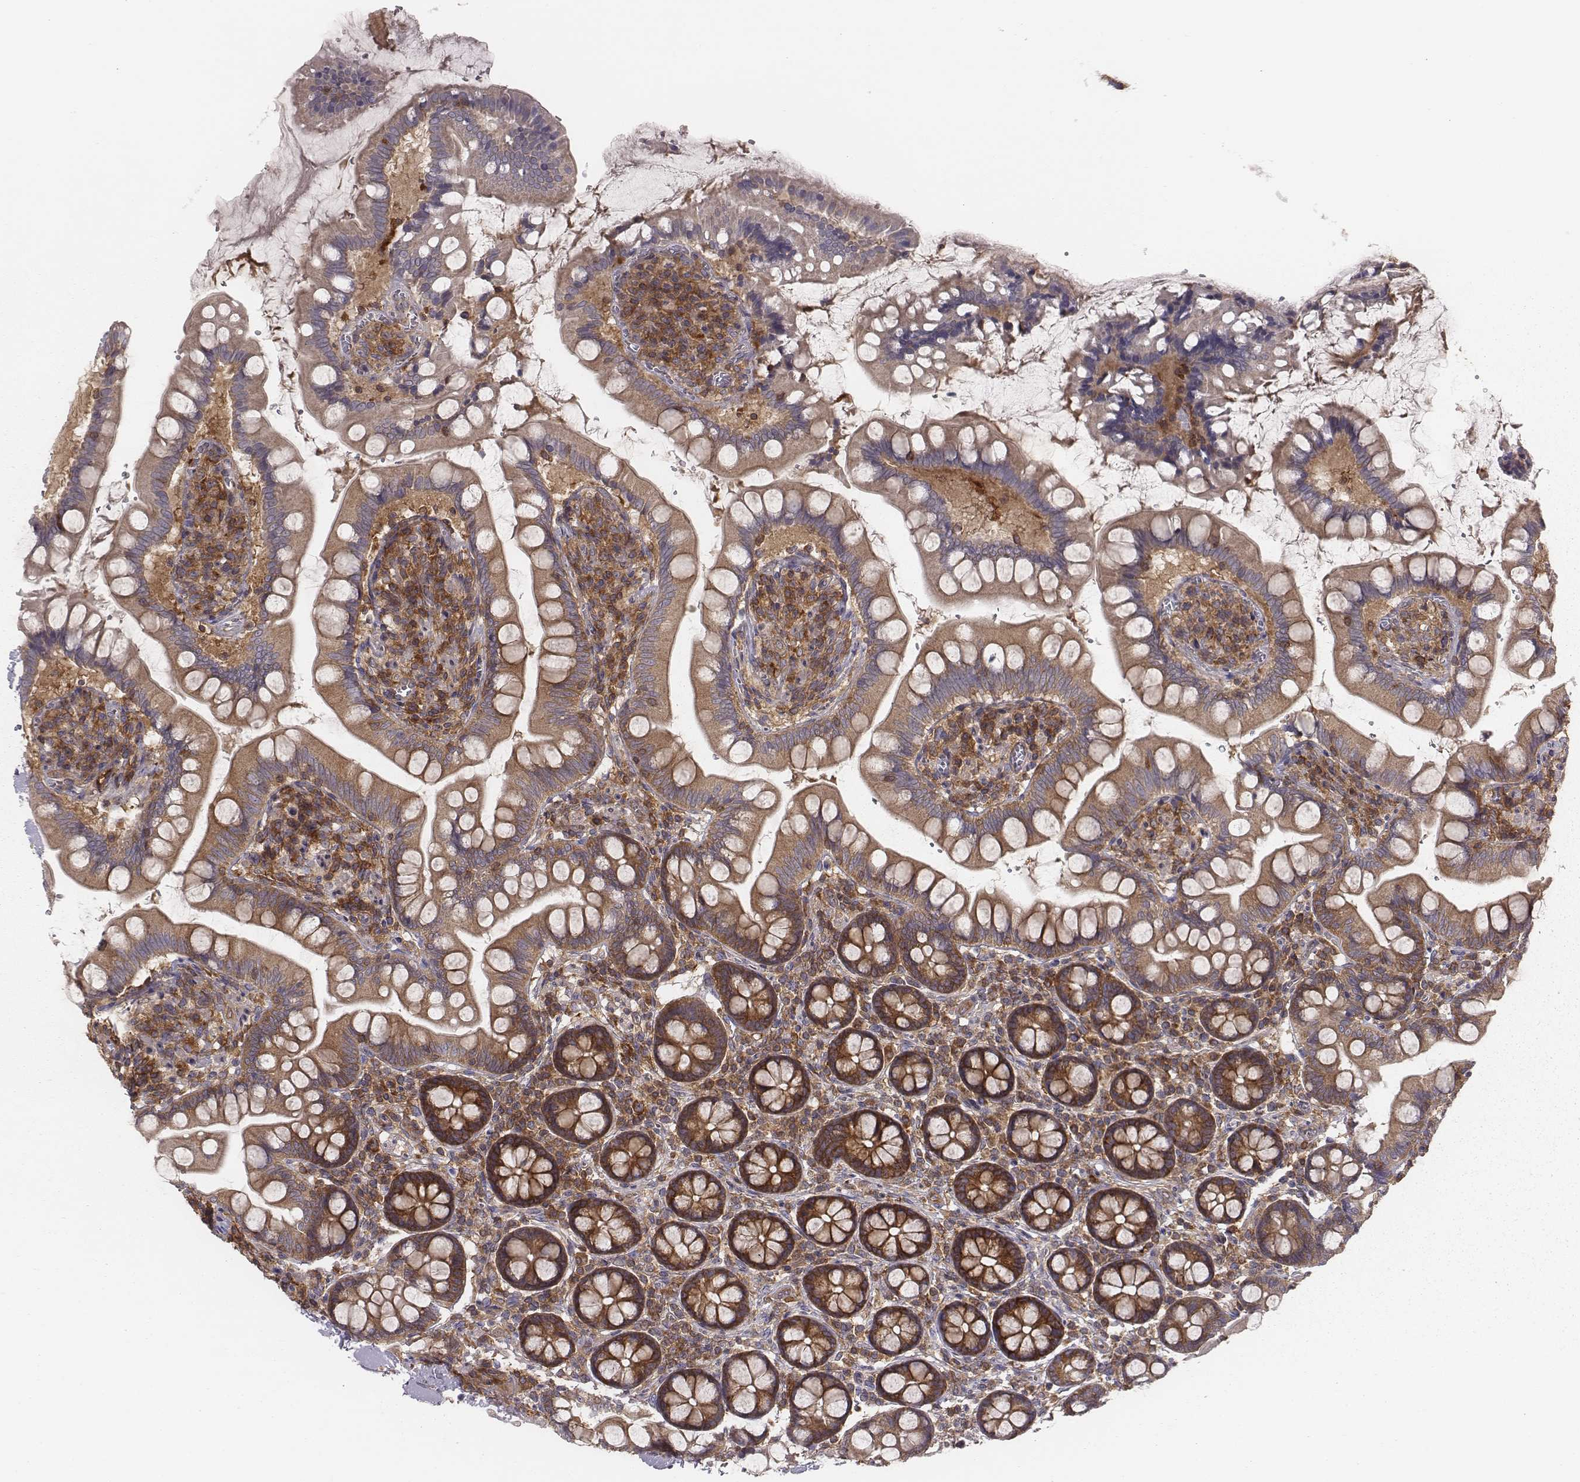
{"staining": {"intensity": "strong", "quantity": "<25%", "location": "cytoplasmic/membranous"}, "tissue": "small intestine", "cell_type": "Glandular cells", "image_type": "normal", "snomed": [{"axis": "morphology", "description": "Normal tissue, NOS"}, {"axis": "topography", "description": "Small intestine"}], "caption": "IHC histopathology image of normal small intestine stained for a protein (brown), which reveals medium levels of strong cytoplasmic/membranous expression in approximately <25% of glandular cells.", "gene": "CAD", "patient": {"sex": "female", "age": 56}}